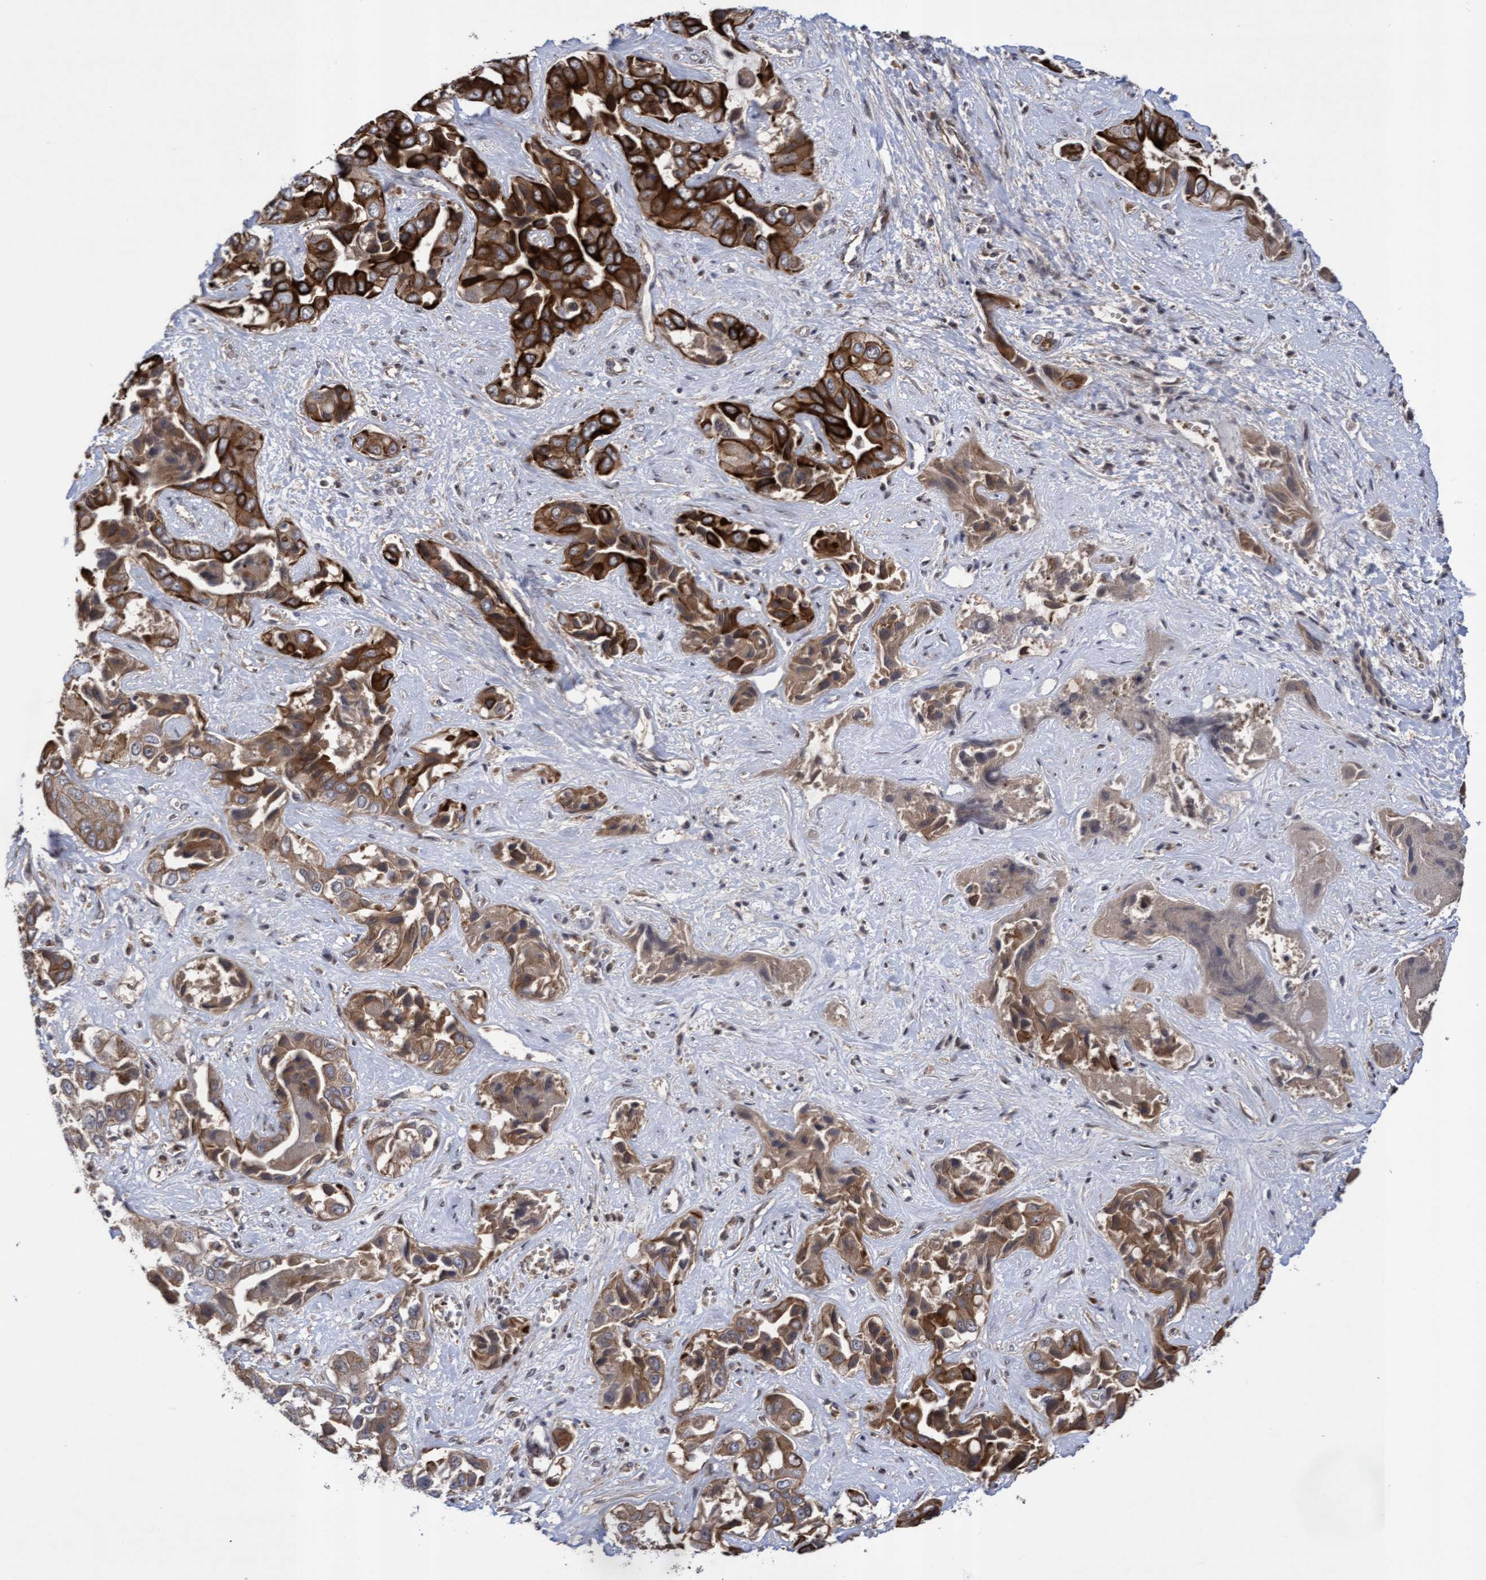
{"staining": {"intensity": "strong", "quantity": ">75%", "location": "cytoplasmic/membranous"}, "tissue": "liver cancer", "cell_type": "Tumor cells", "image_type": "cancer", "snomed": [{"axis": "morphology", "description": "Cholangiocarcinoma"}, {"axis": "topography", "description": "Liver"}], "caption": "Approximately >75% of tumor cells in human liver cancer display strong cytoplasmic/membranous protein positivity as visualized by brown immunohistochemical staining.", "gene": "COBL", "patient": {"sex": "female", "age": 52}}